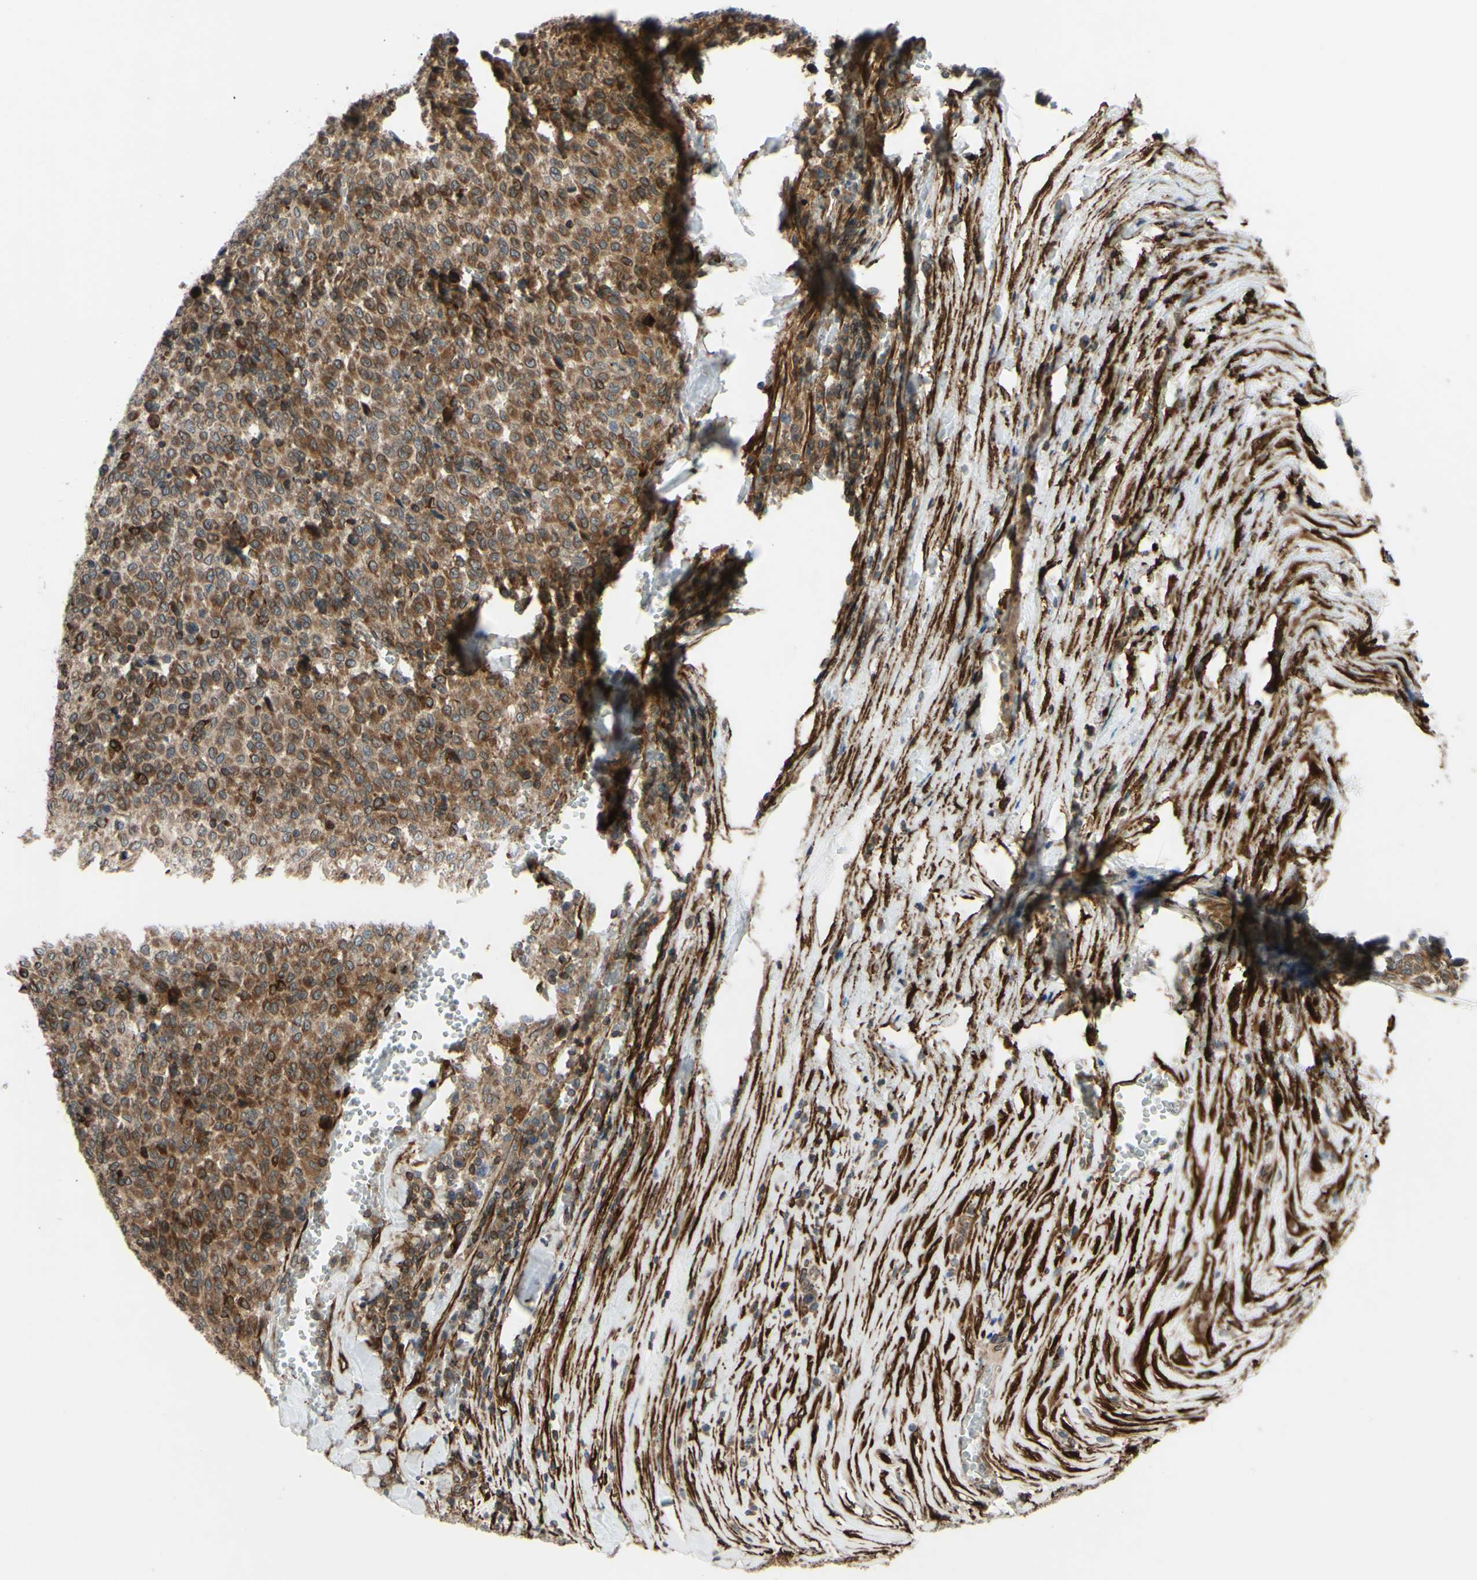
{"staining": {"intensity": "moderate", "quantity": ">75%", "location": "cytoplasmic/membranous"}, "tissue": "melanoma", "cell_type": "Tumor cells", "image_type": "cancer", "snomed": [{"axis": "morphology", "description": "Malignant melanoma, Metastatic site"}, {"axis": "topography", "description": "Pancreas"}], "caption": "Immunohistochemical staining of melanoma reveals medium levels of moderate cytoplasmic/membranous protein positivity in approximately >75% of tumor cells.", "gene": "PRAF2", "patient": {"sex": "female", "age": 30}}